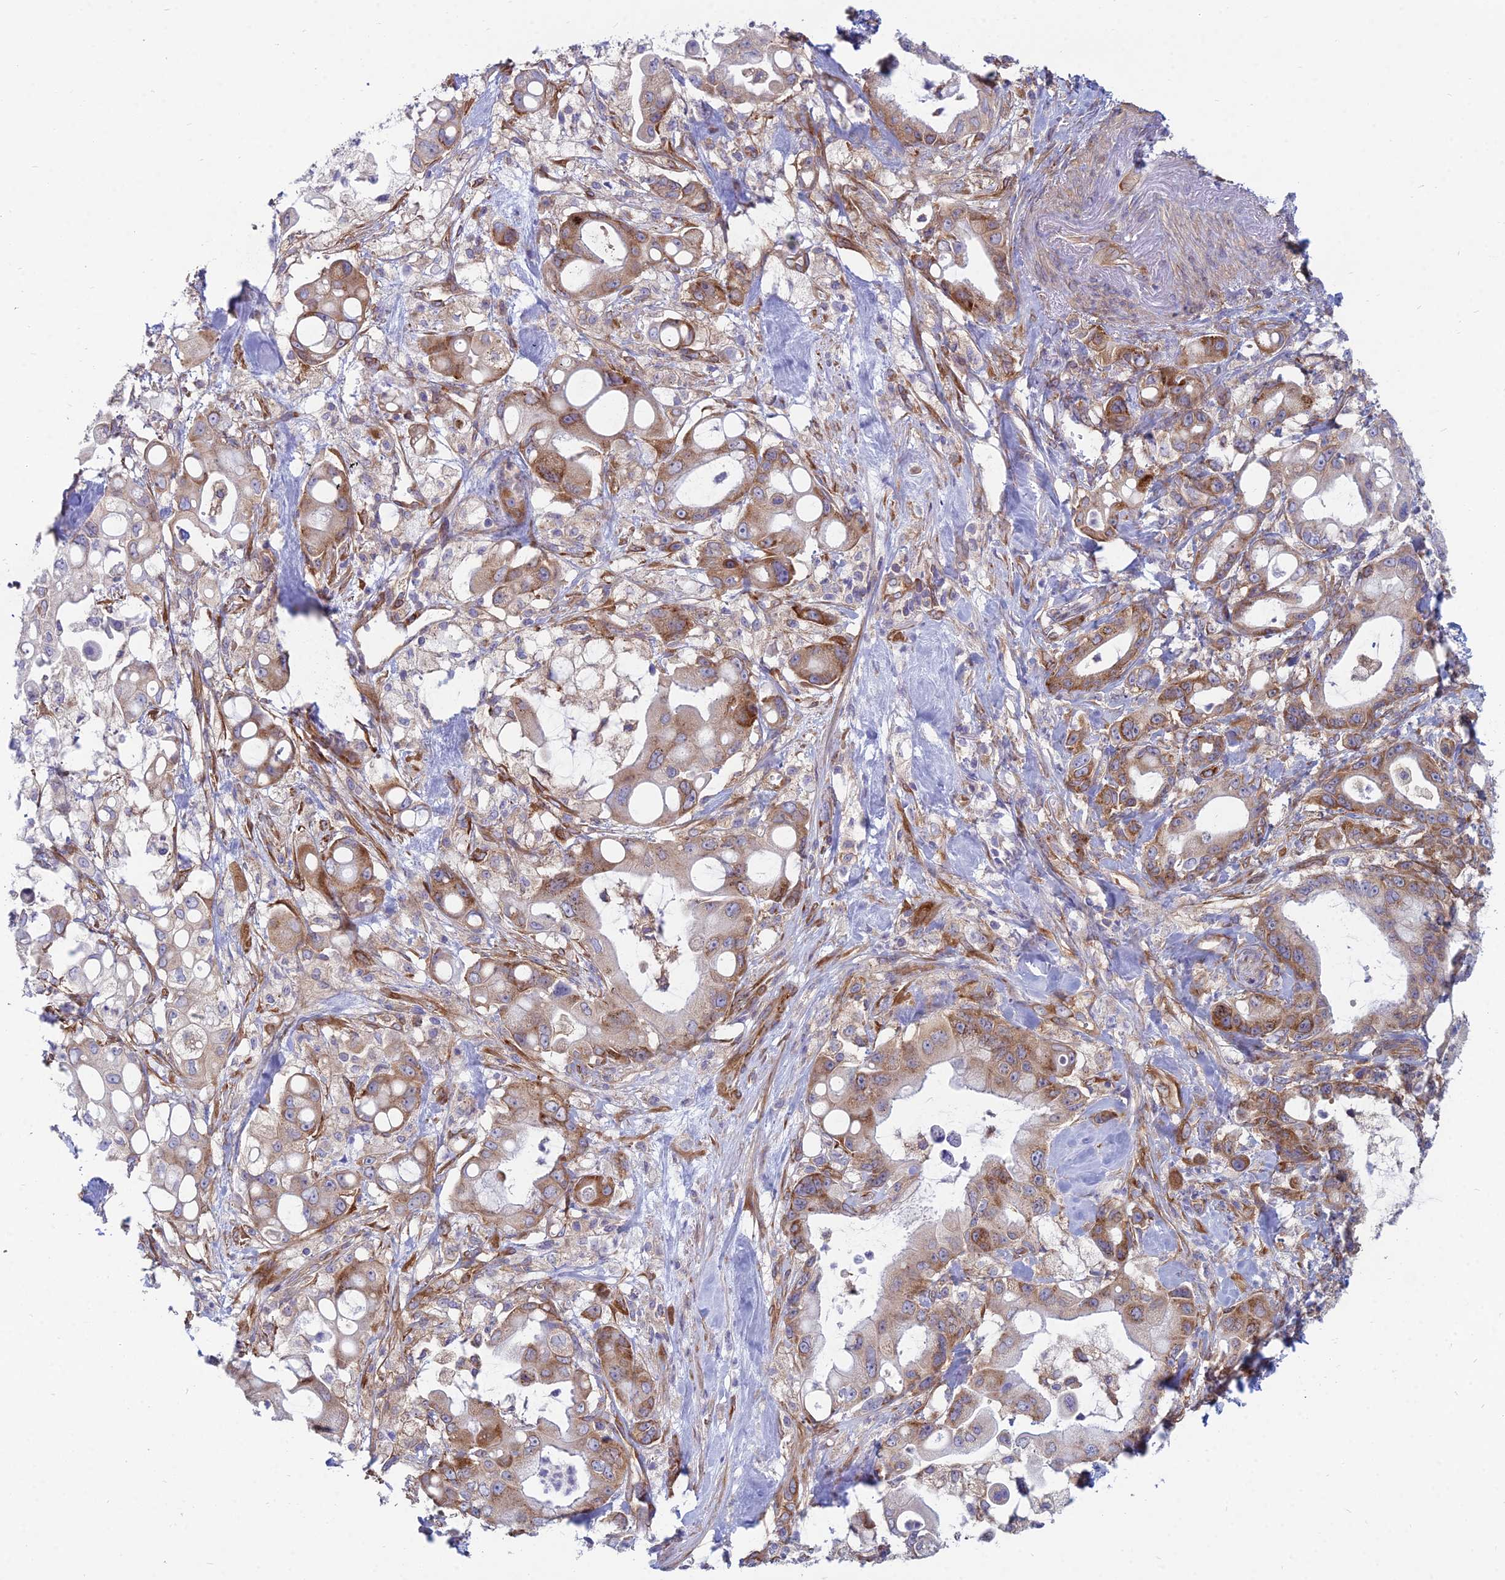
{"staining": {"intensity": "moderate", "quantity": ">75%", "location": "cytoplasmic/membranous"}, "tissue": "pancreatic cancer", "cell_type": "Tumor cells", "image_type": "cancer", "snomed": [{"axis": "morphology", "description": "Adenocarcinoma, NOS"}, {"axis": "topography", "description": "Pancreas"}], "caption": "Human adenocarcinoma (pancreatic) stained with a protein marker reveals moderate staining in tumor cells.", "gene": "TXLNA", "patient": {"sex": "male", "age": 68}}